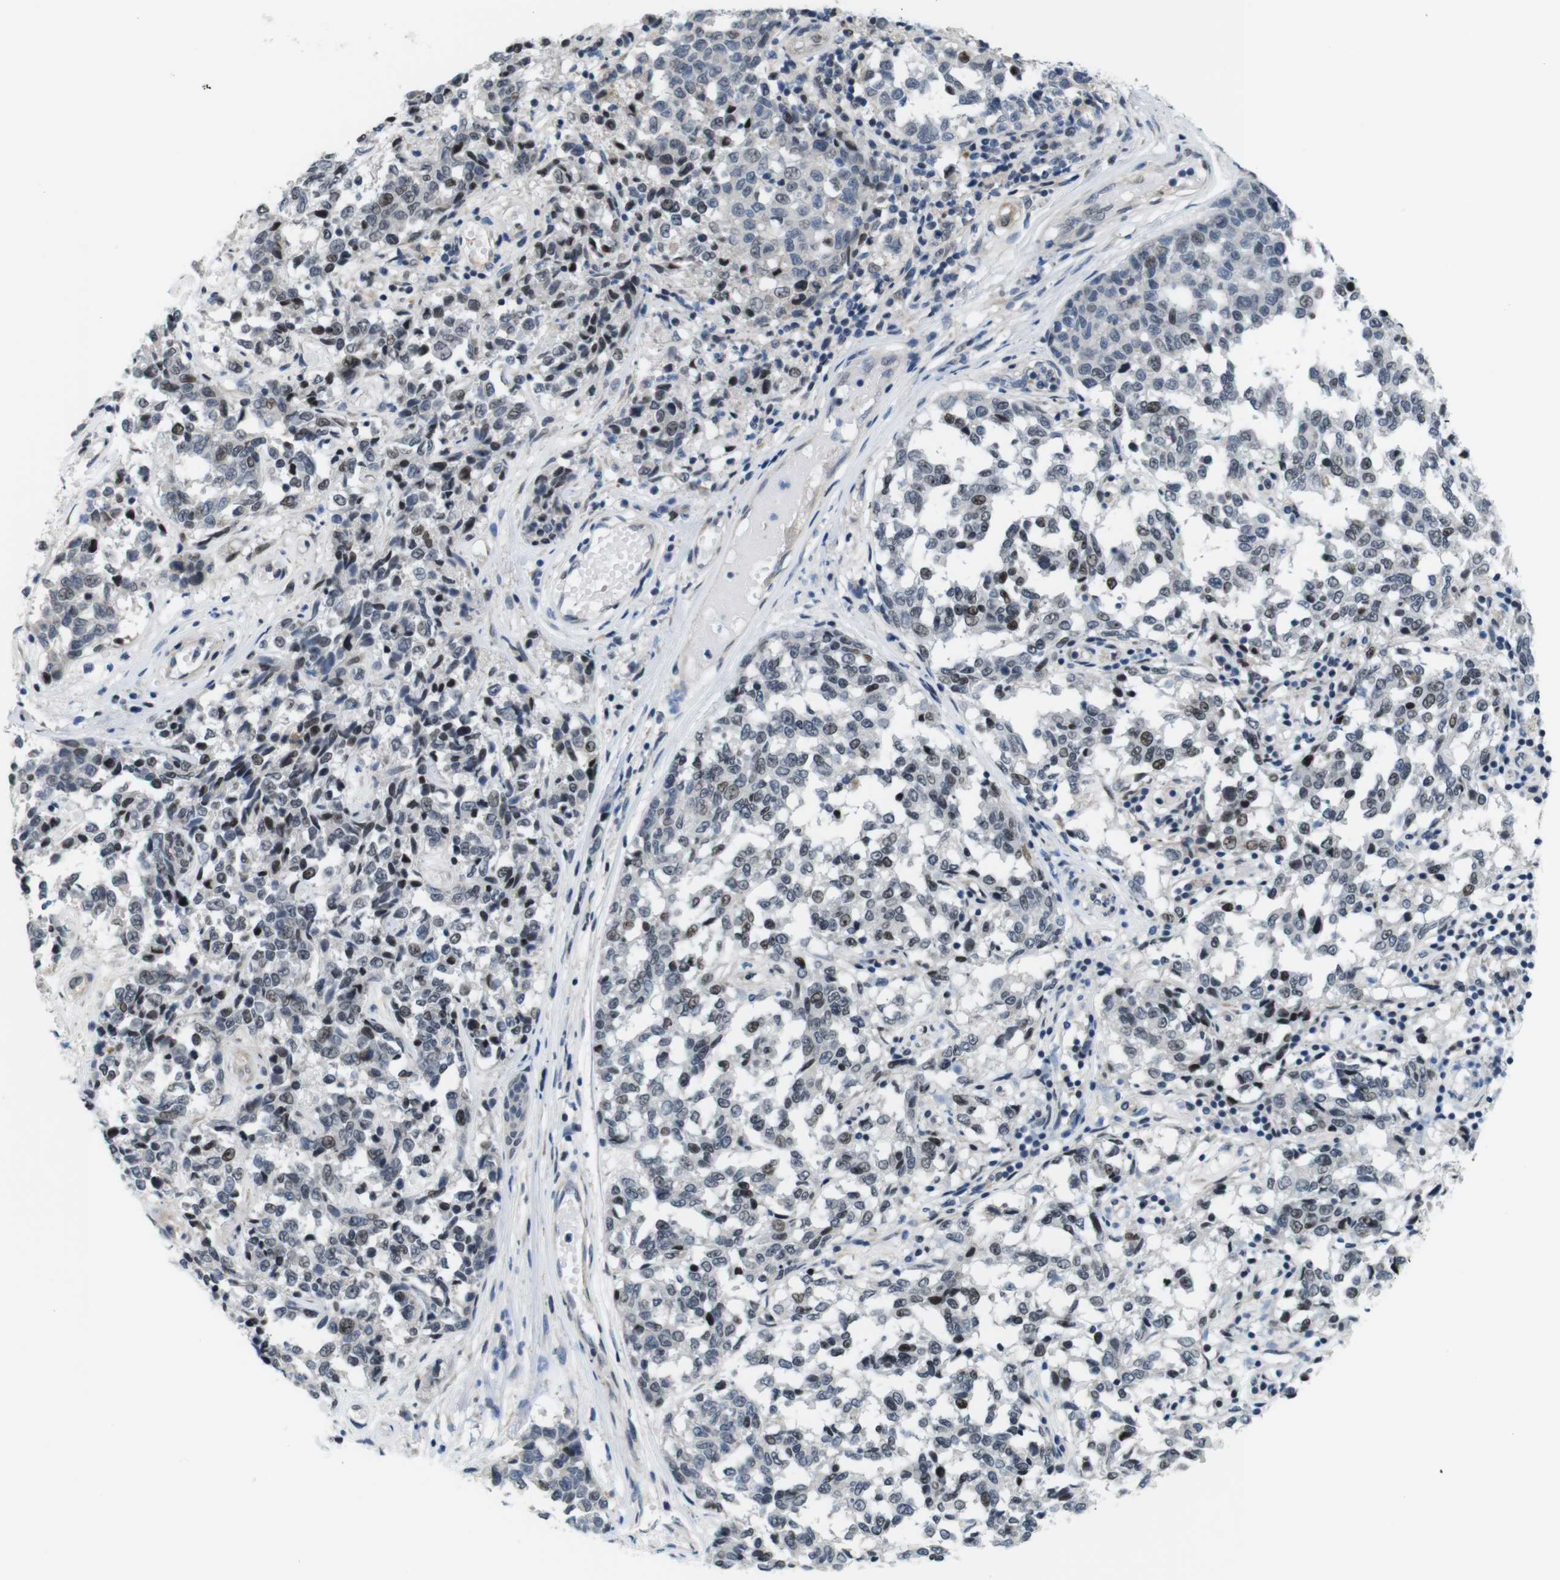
{"staining": {"intensity": "weak", "quantity": "<25%", "location": "nuclear"}, "tissue": "melanoma", "cell_type": "Tumor cells", "image_type": "cancer", "snomed": [{"axis": "morphology", "description": "Malignant melanoma, NOS"}, {"axis": "topography", "description": "Skin"}], "caption": "An immunohistochemistry photomicrograph of malignant melanoma is shown. There is no staining in tumor cells of malignant melanoma.", "gene": "SMCO2", "patient": {"sex": "female", "age": 64}}